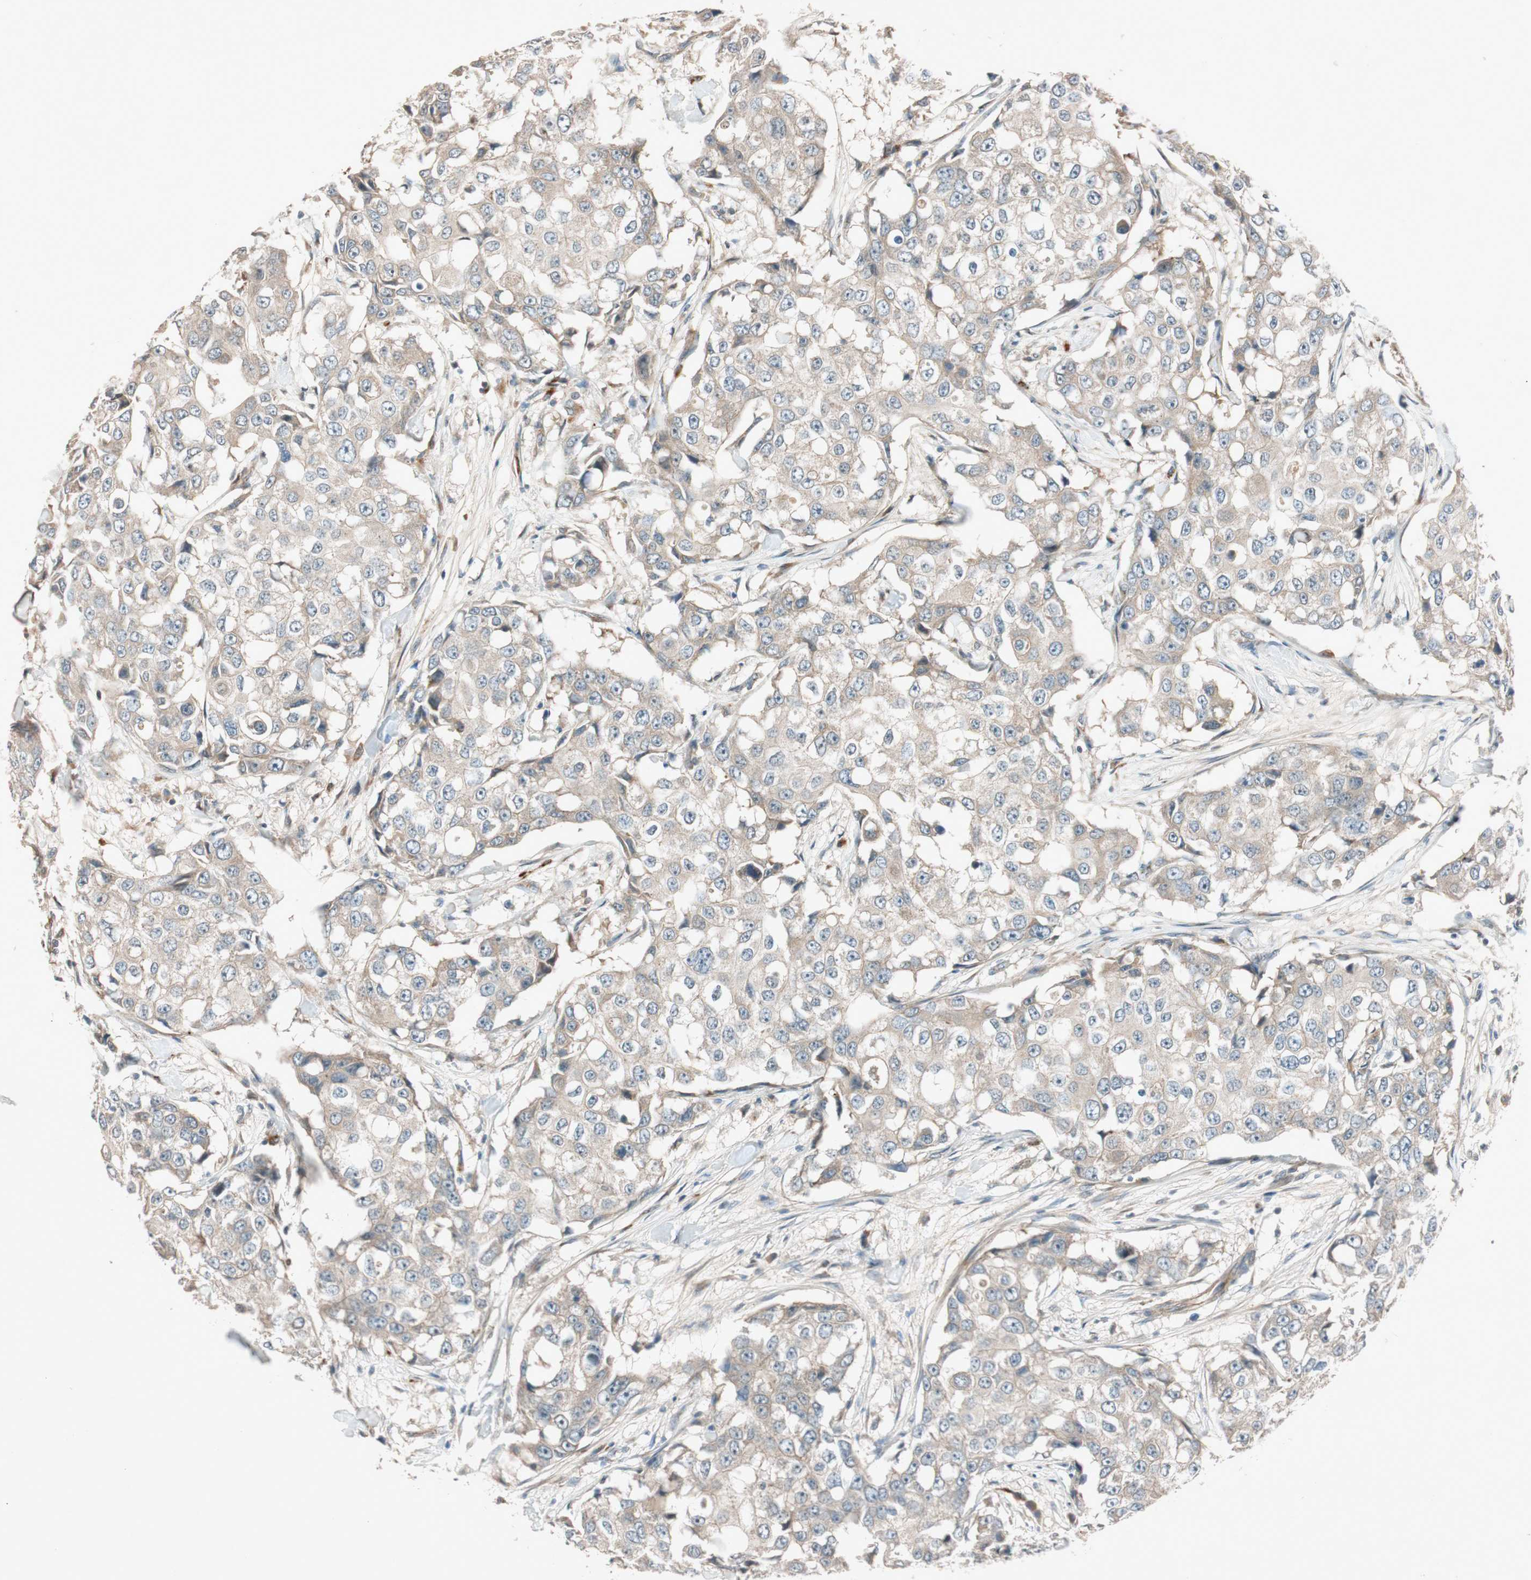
{"staining": {"intensity": "negative", "quantity": "none", "location": "none"}, "tissue": "breast cancer", "cell_type": "Tumor cells", "image_type": "cancer", "snomed": [{"axis": "morphology", "description": "Duct carcinoma"}, {"axis": "topography", "description": "Breast"}], "caption": "Immunohistochemical staining of human breast cancer displays no significant staining in tumor cells. (Immunohistochemistry, brightfield microscopy, high magnification).", "gene": "EPHA6", "patient": {"sex": "female", "age": 27}}